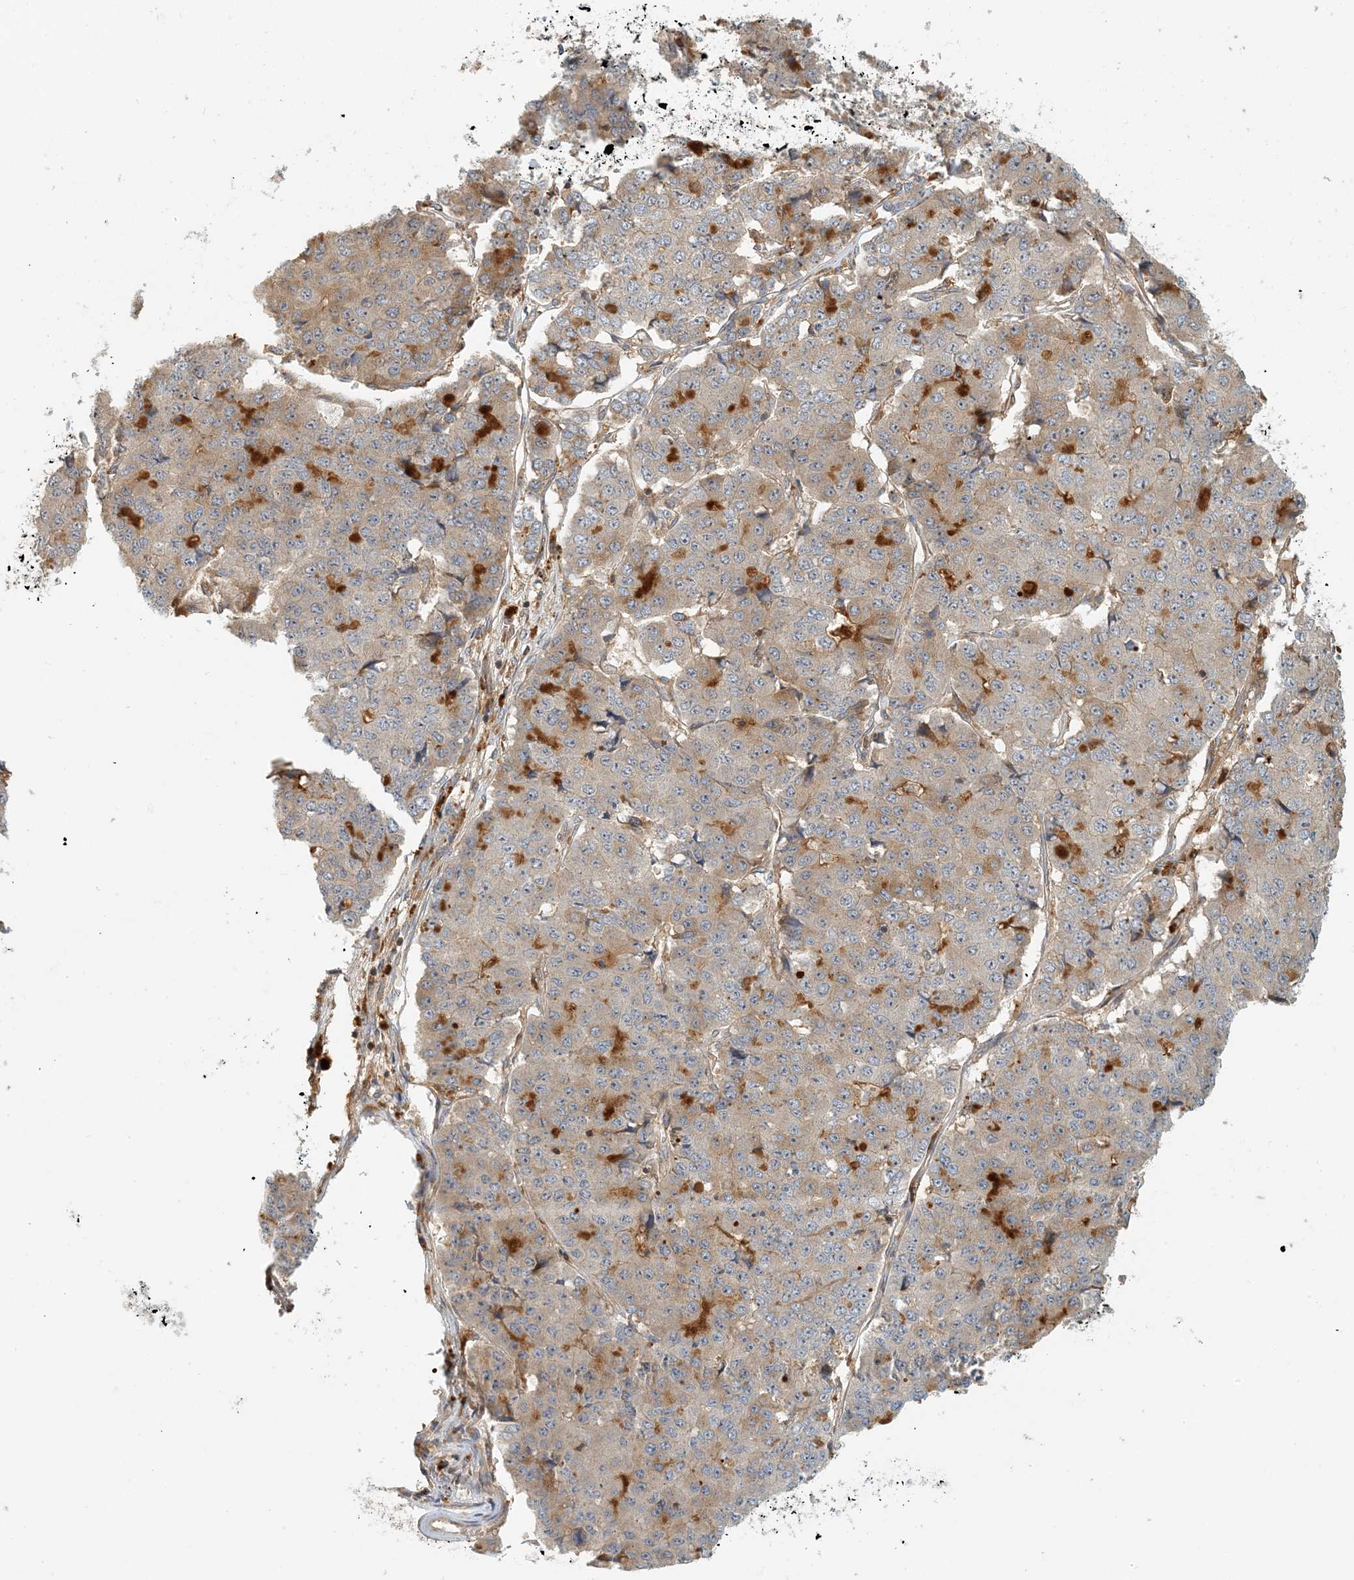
{"staining": {"intensity": "weak", "quantity": "25%-75%", "location": "cytoplasmic/membranous"}, "tissue": "pancreatic cancer", "cell_type": "Tumor cells", "image_type": "cancer", "snomed": [{"axis": "morphology", "description": "Adenocarcinoma, NOS"}, {"axis": "topography", "description": "Pancreas"}], "caption": "Weak cytoplasmic/membranous protein positivity is present in approximately 25%-75% of tumor cells in pancreatic cancer (adenocarcinoma). (Stains: DAB (3,3'-diaminobenzidine) in brown, nuclei in blue, Microscopy: brightfield microscopy at high magnification).", "gene": "COLEC11", "patient": {"sex": "male", "age": 50}}